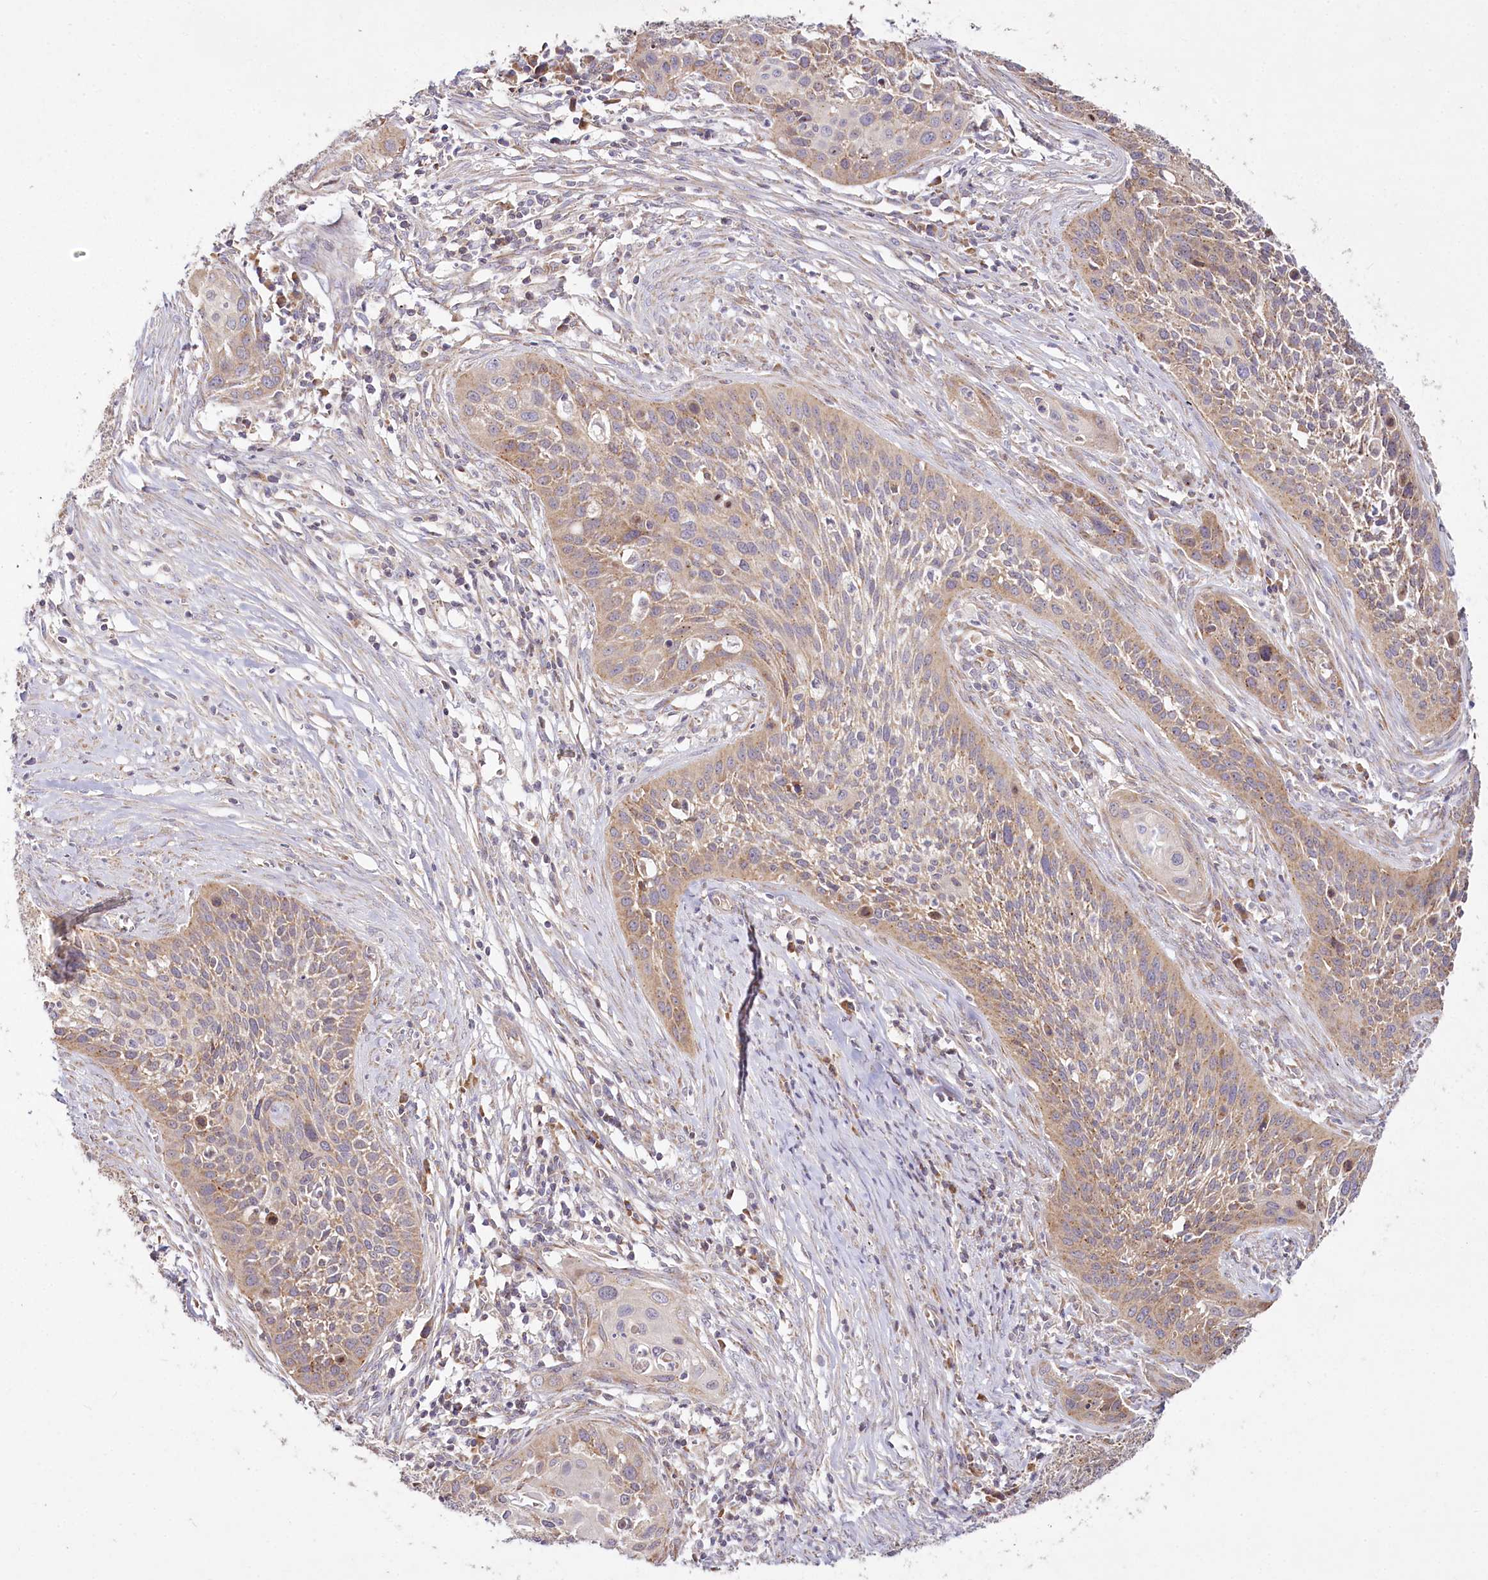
{"staining": {"intensity": "moderate", "quantity": "25%-75%", "location": "cytoplasmic/membranous"}, "tissue": "cervical cancer", "cell_type": "Tumor cells", "image_type": "cancer", "snomed": [{"axis": "morphology", "description": "Squamous cell carcinoma, NOS"}, {"axis": "topography", "description": "Cervix"}], "caption": "Protein staining demonstrates moderate cytoplasmic/membranous expression in about 25%-75% of tumor cells in cervical cancer.", "gene": "ACOX2", "patient": {"sex": "female", "age": 34}}